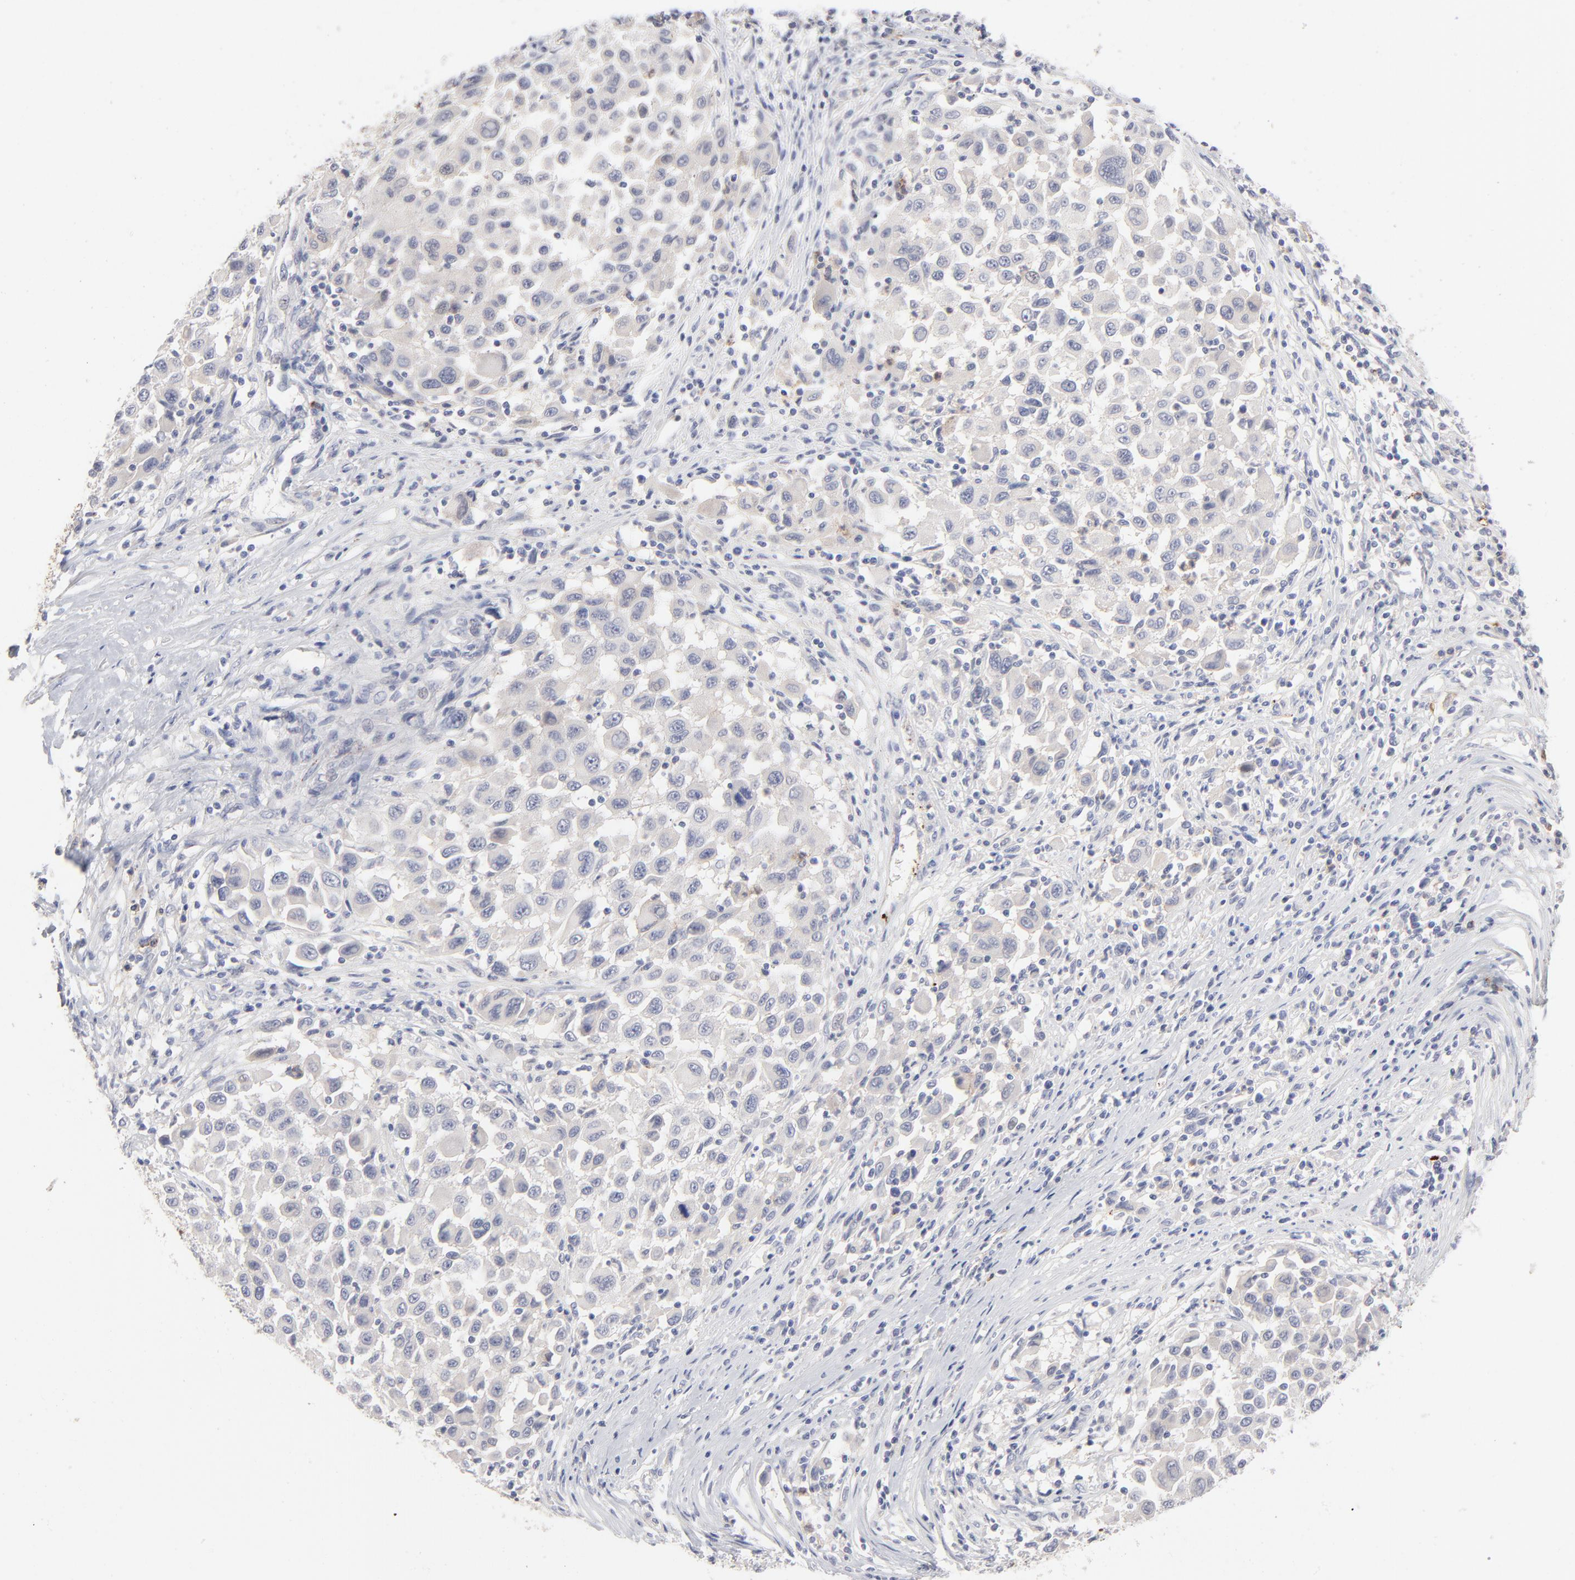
{"staining": {"intensity": "weak", "quantity": "25%-75%", "location": "cytoplasmic/membranous"}, "tissue": "melanoma", "cell_type": "Tumor cells", "image_type": "cancer", "snomed": [{"axis": "morphology", "description": "Malignant melanoma, Metastatic site"}, {"axis": "topography", "description": "Lymph node"}], "caption": "Protein positivity by IHC reveals weak cytoplasmic/membranous positivity in approximately 25%-75% of tumor cells in malignant melanoma (metastatic site). (Stains: DAB (3,3'-diaminobenzidine) in brown, nuclei in blue, Microscopy: brightfield microscopy at high magnification).", "gene": "CCR3", "patient": {"sex": "male", "age": 61}}